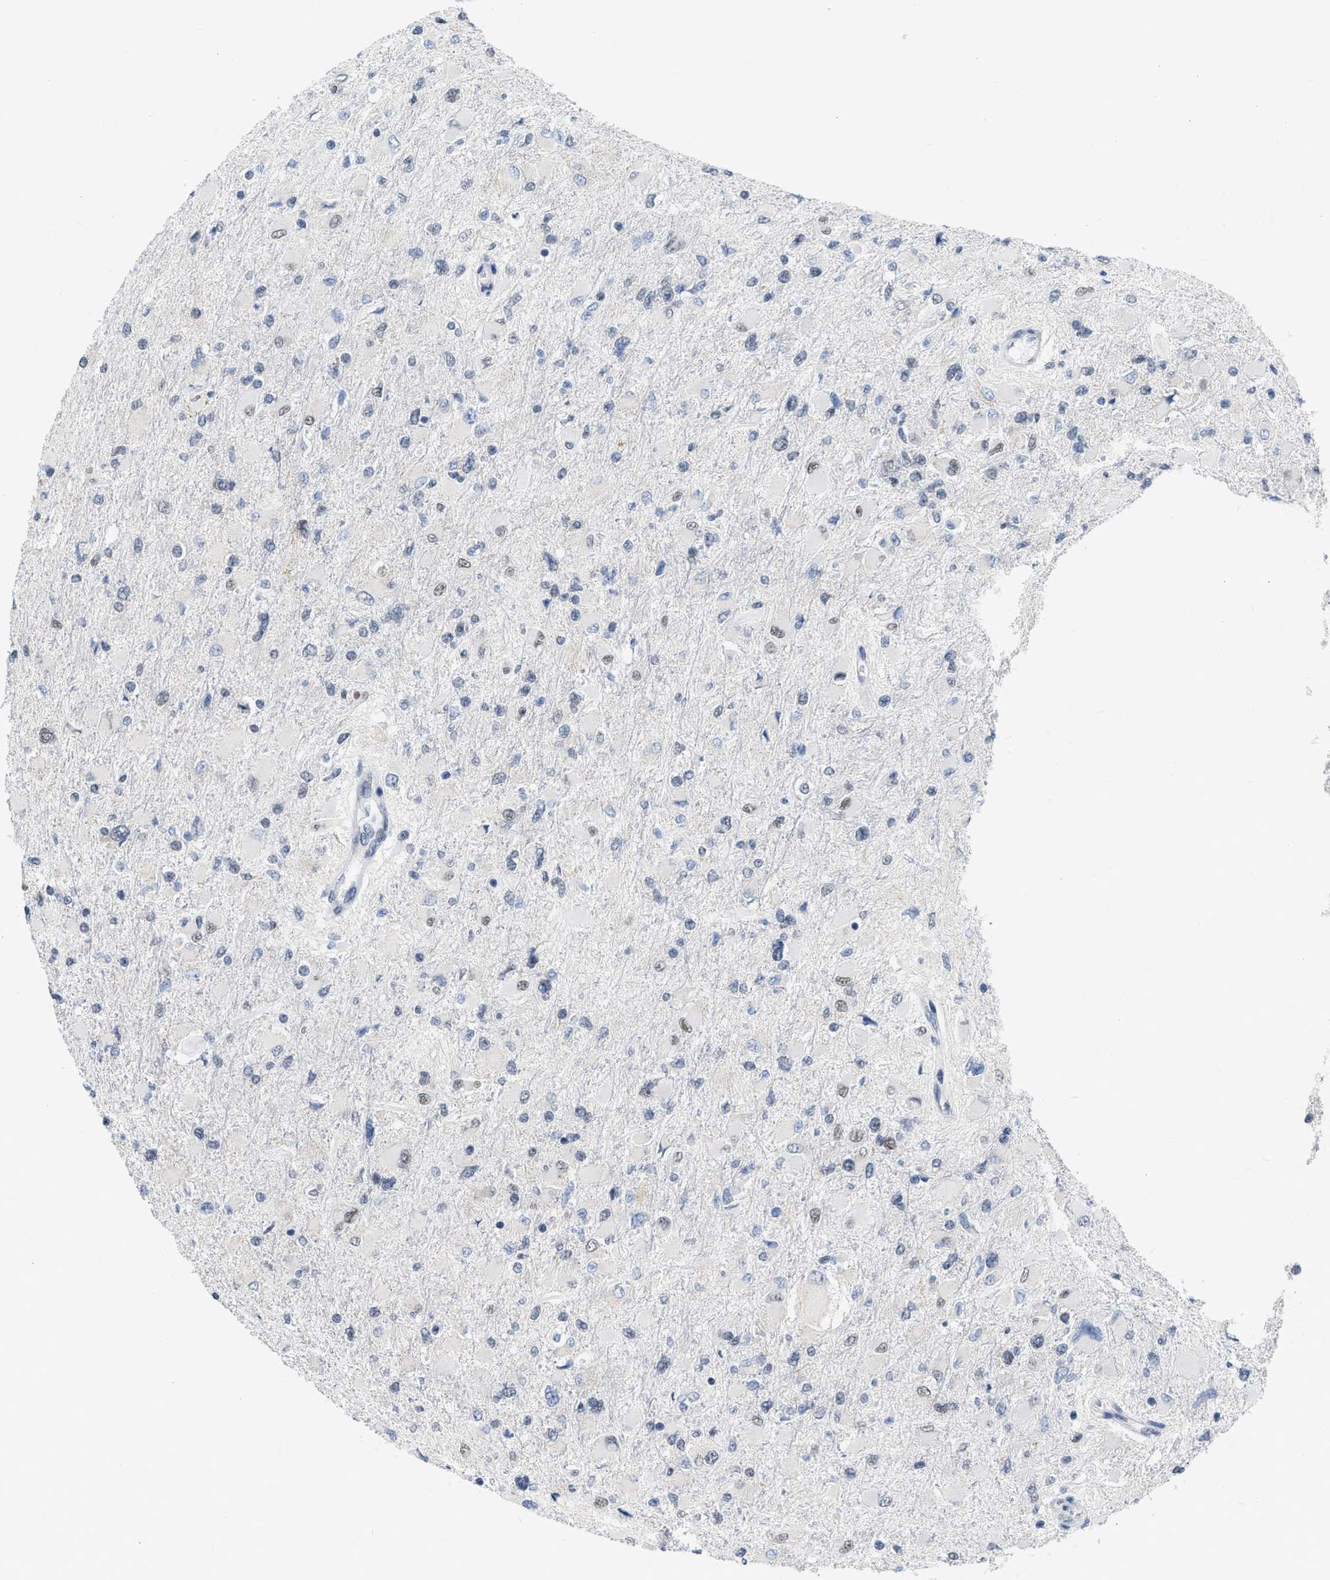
{"staining": {"intensity": "weak", "quantity": "<25%", "location": "nuclear"}, "tissue": "glioma", "cell_type": "Tumor cells", "image_type": "cancer", "snomed": [{"axis": "morphology", "description": "Glioma, malignant, High grade"}, {"axis": "topography", "description": "Cerebral cortex"}], "caption": "Photomicrograph shows no significant protein expression in tumor cells of high-grade glioma (malignant).", "gene": "XIRP1", "patient": {"sex": "female", "age": 36}}